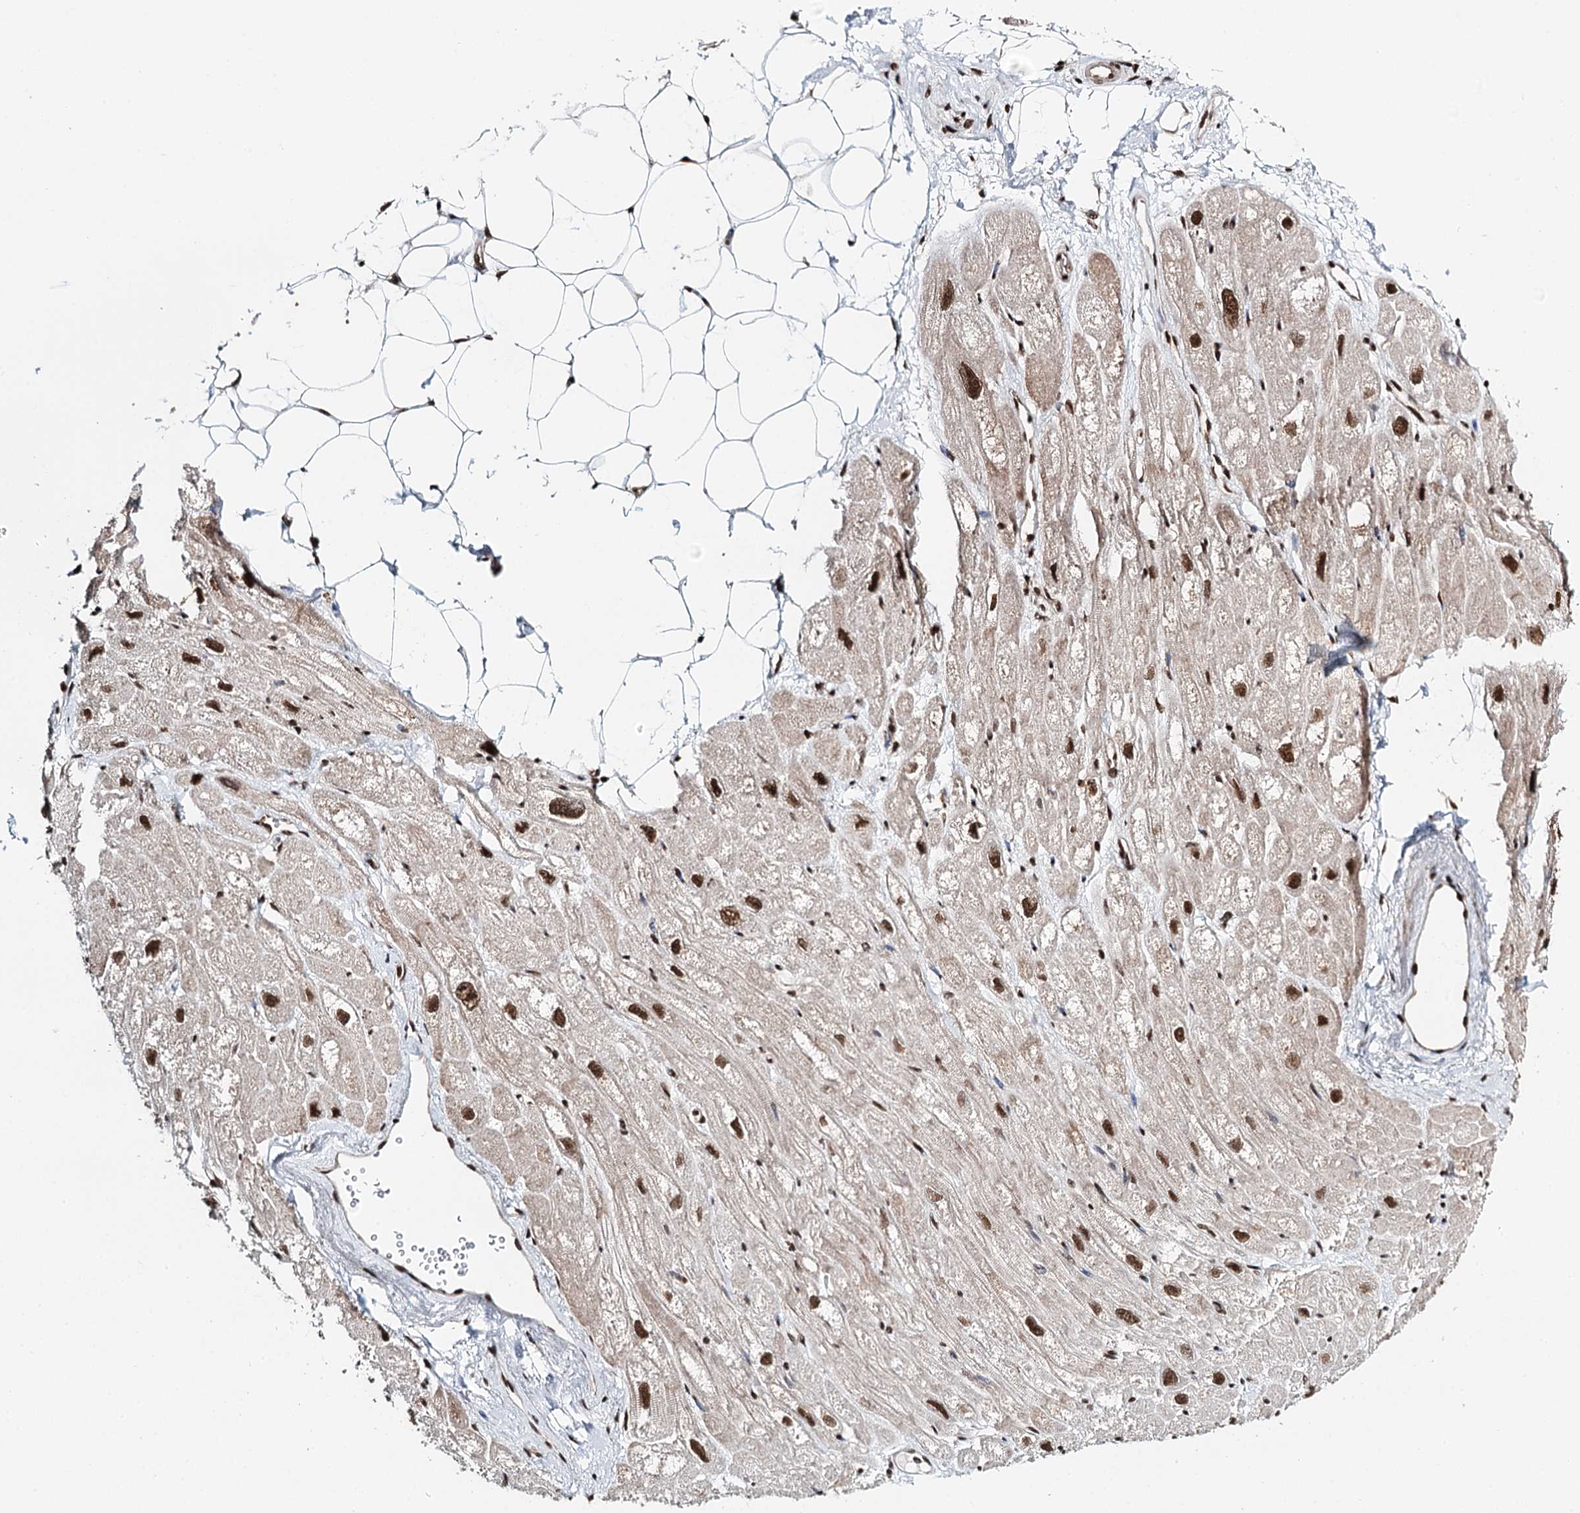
{"staining": {"intensity": "moderate", "quantity": "25%-75%", "location": "nuclear"}, "tissue": "heart muscle", "cell_type": "Cardiomyocytes", "image_type": "normal", "snomed": [{"axis": "morphology", "description": "Normal tissue, NOS"}, {"axis": "topography", "description": "Heart"}], "caption": "A brown stain shows moderate nuclear positivity of a protein in cardiomyocytes of benign heart muscle. The staining was performed using DAB (3,3'-diaminobenzidine), with brown indicating positive protein expression. Nuclei are stained blue with hematoxylin.", "gene": "RPS27A", "patient": {"sex": "male", "age": 50}}